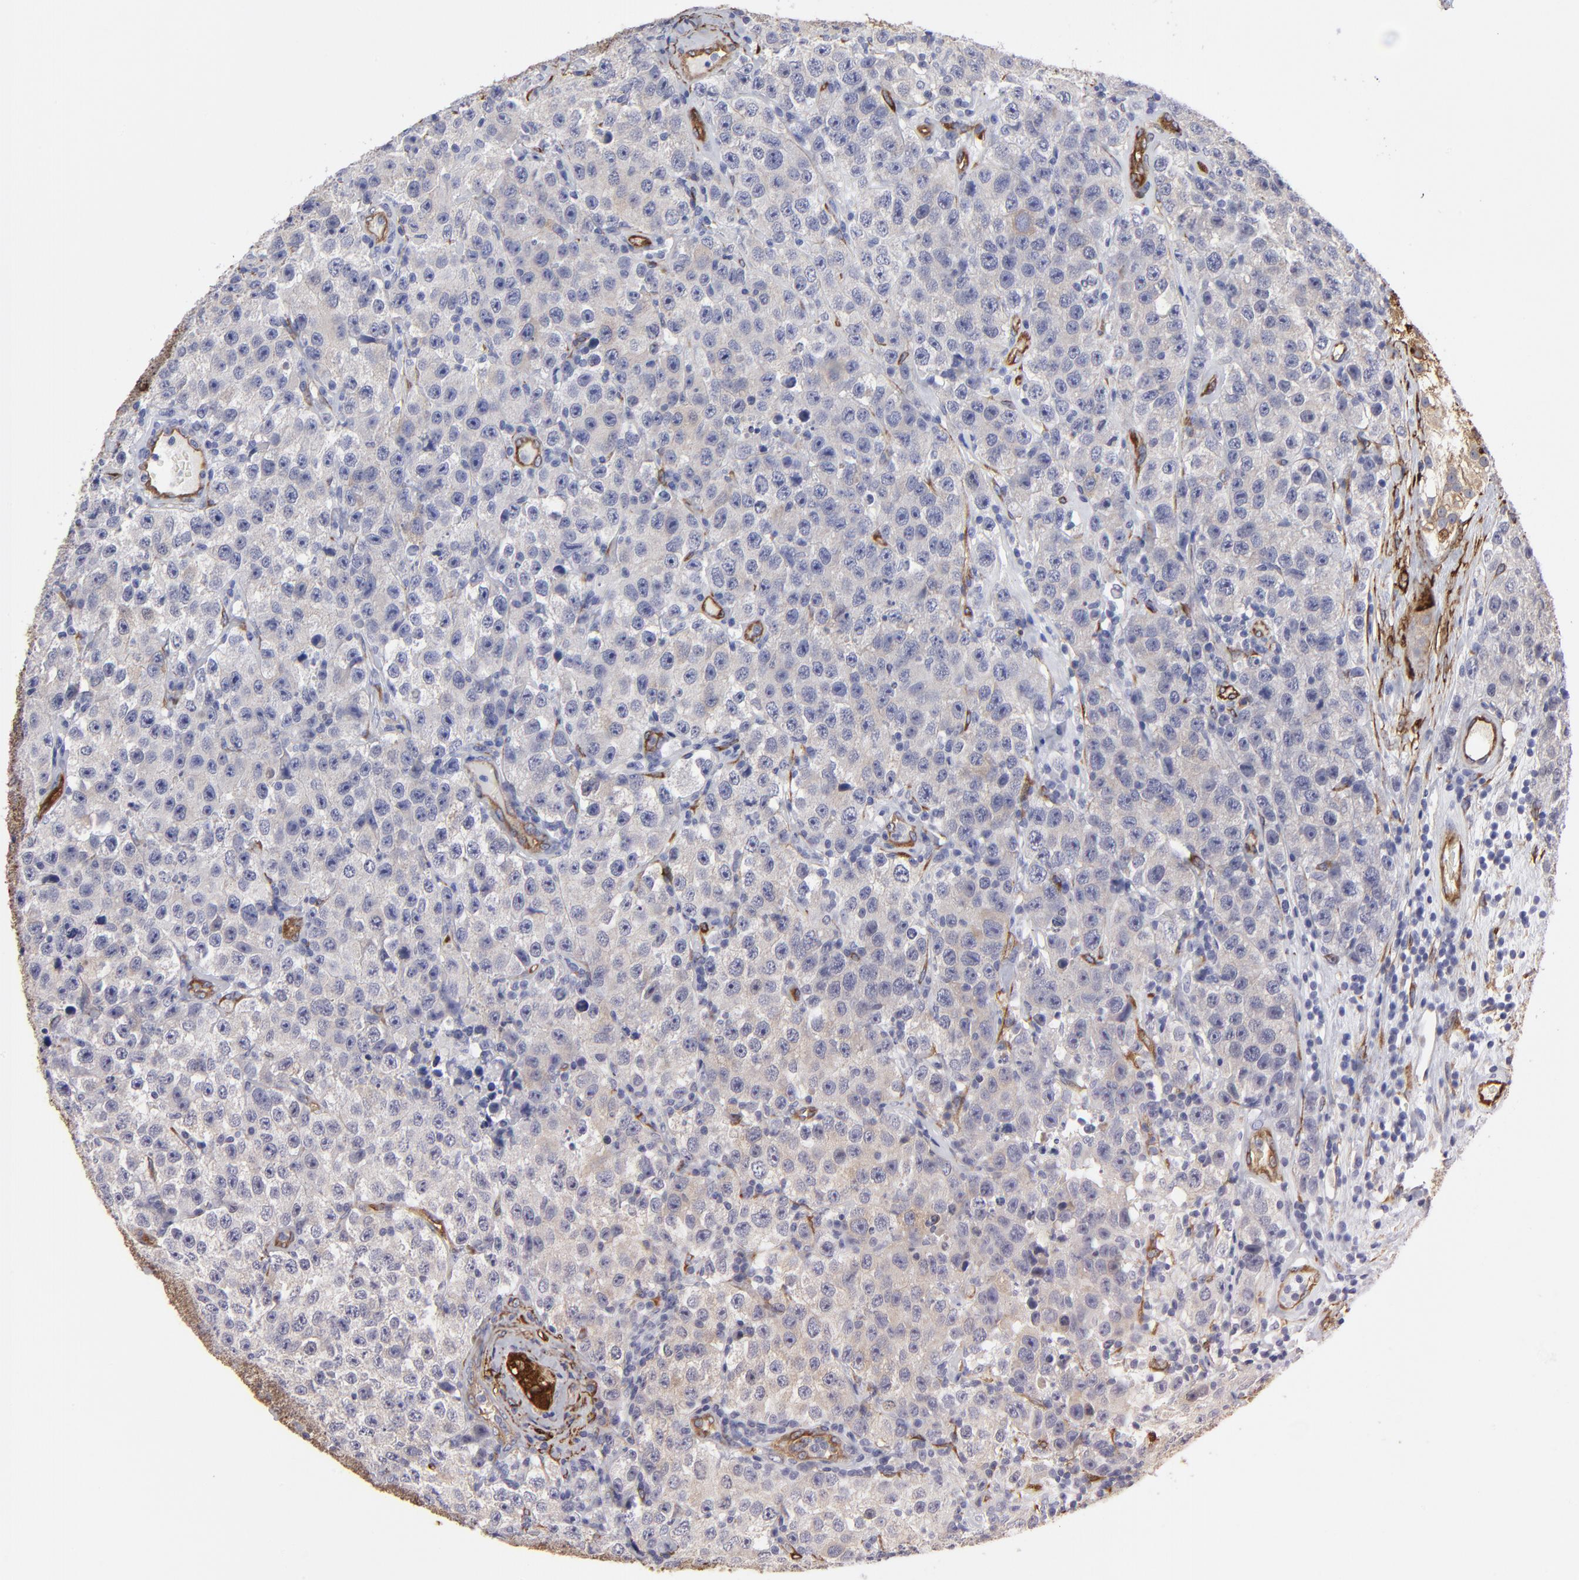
{"staining": {"intensity": "negative", "quantity": "none", "location": "none"}, "tissue": "testis cancer", "cell_type": "Tumor cells", "image_type": "cancer", "snomed": [{"axis": "morphology", "description": "Seminoma, NOS"}, {"axis": "topography", "description": "Testis"}], "caption": "The photomicrograph displays no significant positivity in tumor cells of testis cancer (seminoma).", "gene": "CILP", "patient": {"sex": "male", "age": 52}}